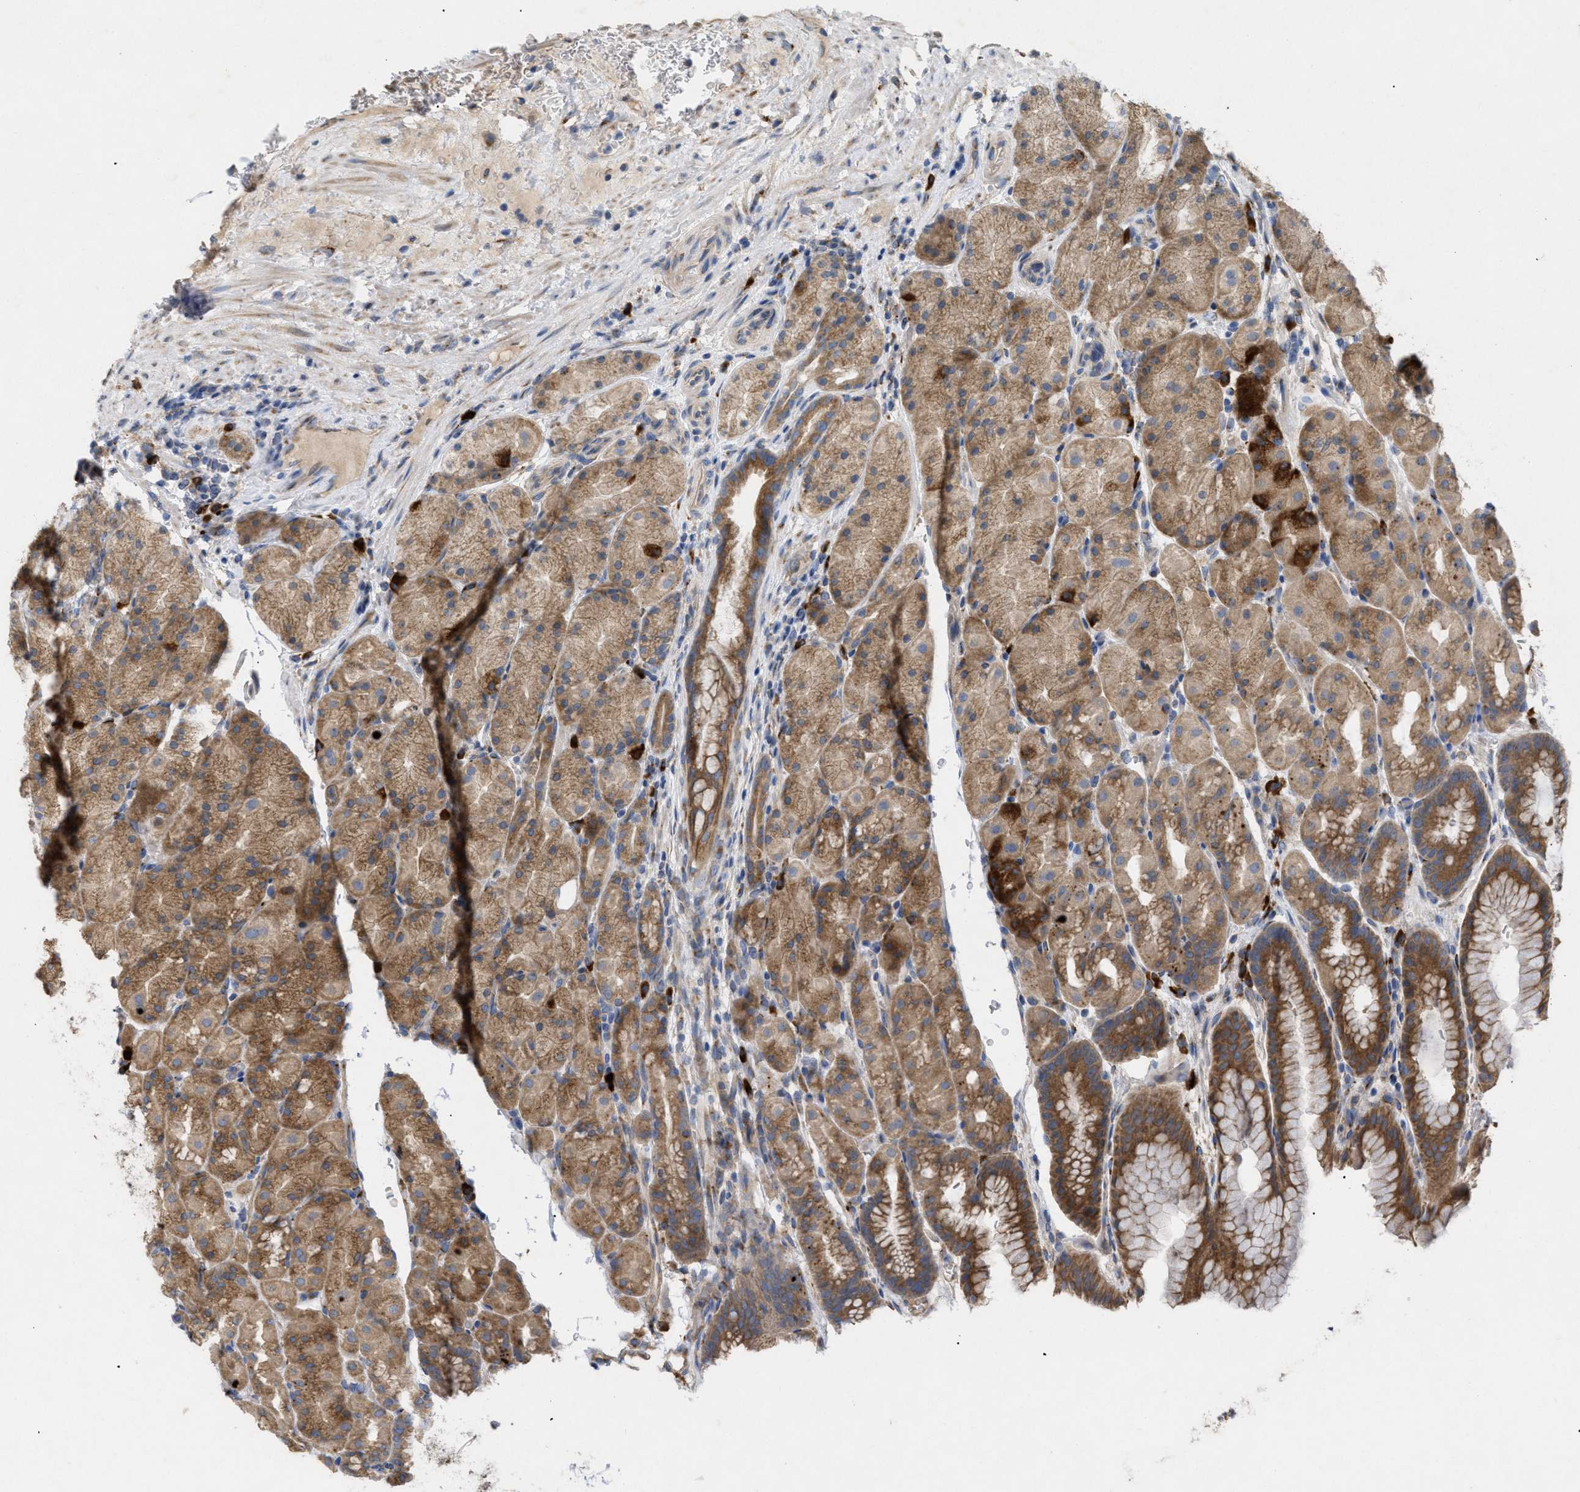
{"staining": {"intensity": "moderate", "quantity": ">75%", "location": "cytoplasmic/membranous"}, "tissue": "stomach", "cell_type": "Glandular cells", "image_type": "normal", "snomed": [{"axis": "morphology", "description": "Normal tissue, NOS"}, {"axis": "morphology", "description": "Carcinoid, malignant, NOS"}, {"axis": "topography", "description": "Stomach, upper"}], "caption": "Immunohistochemical staining of unremarkable human stomach displays medium levels of moderate cytoplasmic/membranous expression in approximately >75% of glandular cells.", "gene": "SLC50A1", "patient": {"sex": "male", "age": 39}}